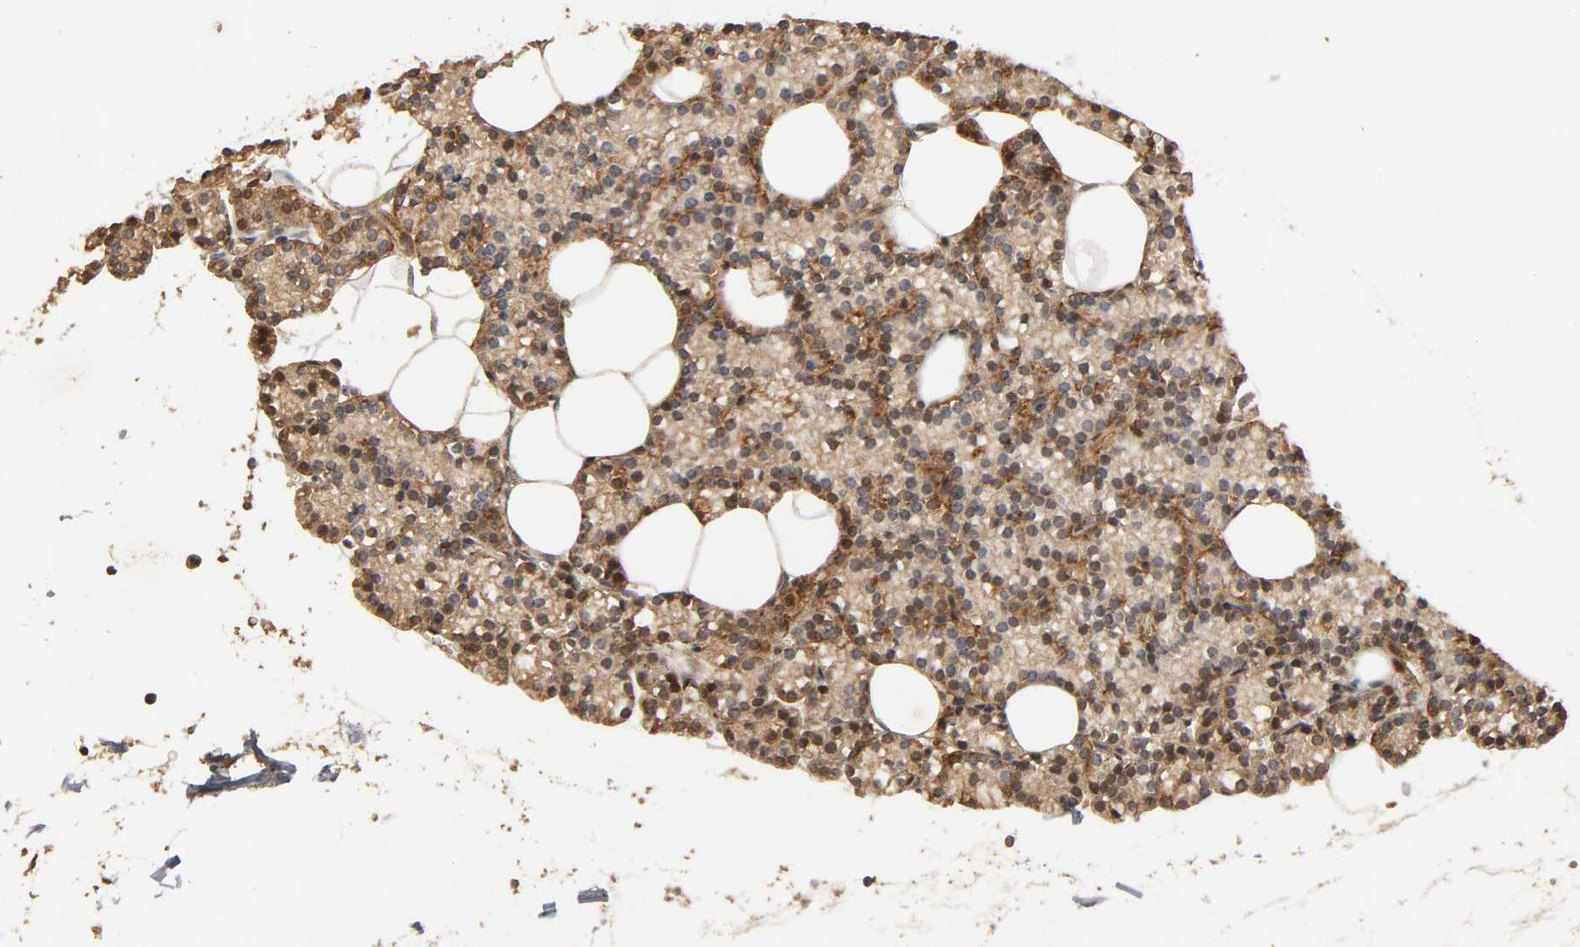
{"staining": {"intensity": "strong", "quantity": ">75%", "location": "cytoplasmic/membranous,nuclear"}, "tissue": "parathyroid gland", "cell_type": "Glandular cells", "image_type": "normal", "snomed": [{"axis": "morphology", "description": "Normal tissue, NOS"}, {"axis": "topography", "description": "Parathyroid gland"}], "caption": "Parathyroid gland stained with DAB immunohistochemistry reveals high levels of strong cytoplasmic/membranous,nuclear positivity in about >75% of glandular cells.", "gene": "IFITM2", "patient": {"sex": "female", "age": 60}}